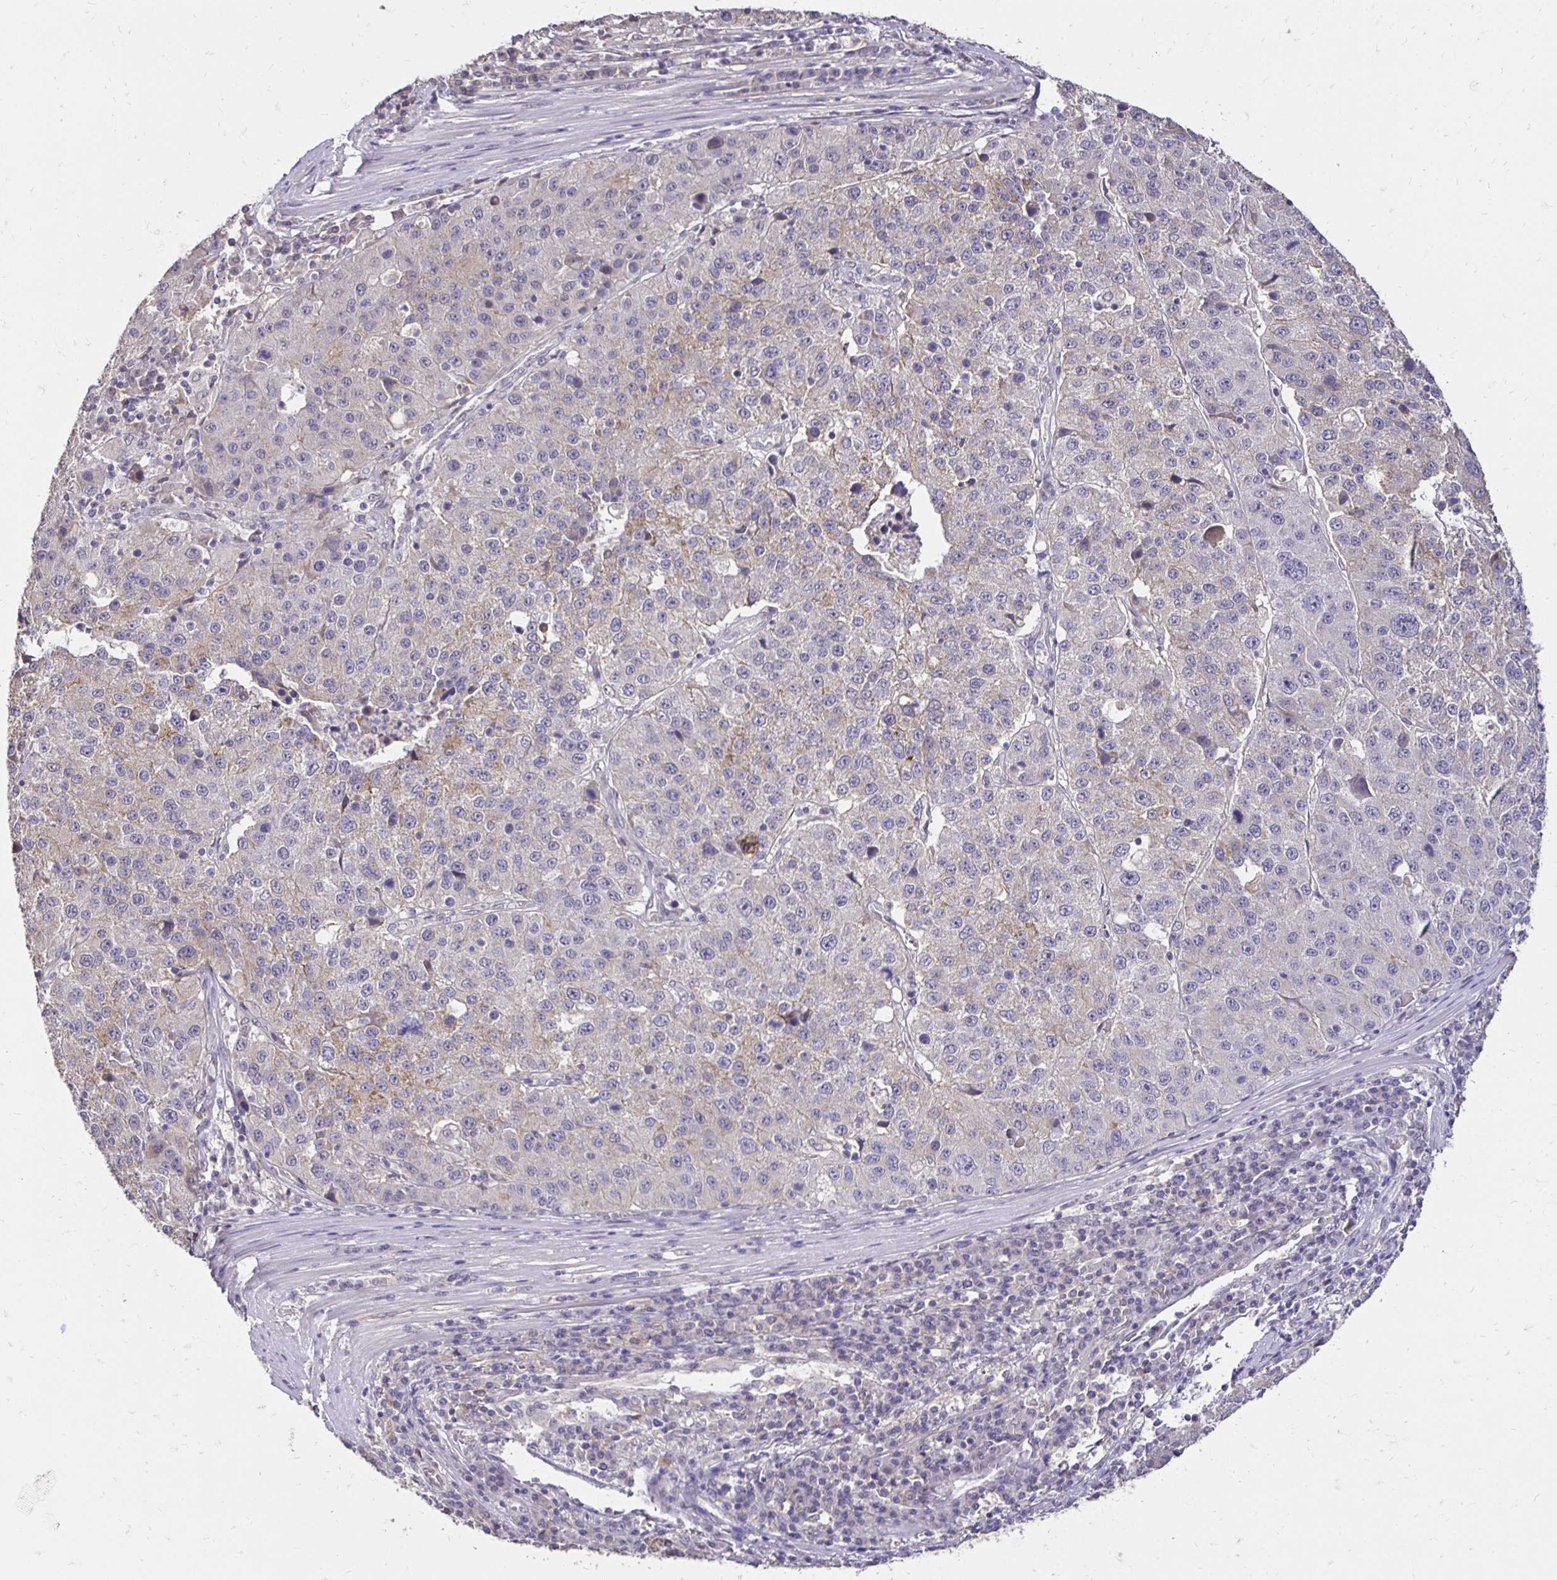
{"staining": {"intensity": "weak", "quantity": "<25%", "location": "cytoplasmic/membranous"}, "tissue": "stomach cancer", "cell_type": "Tumor cells", "image_type": "cancer", "snomed": [{"axis": "morphology", "description": "Adenocarcinoma, NOS"}, {"axis": "topography", "description": "Stomach"}], "caption": "Immunohistochemistry of human stomach adenocarcinoma shows no positivity in tumor cells.", "gene": "PNPLA3", "patient": {"sex": "male", "age": 71}}